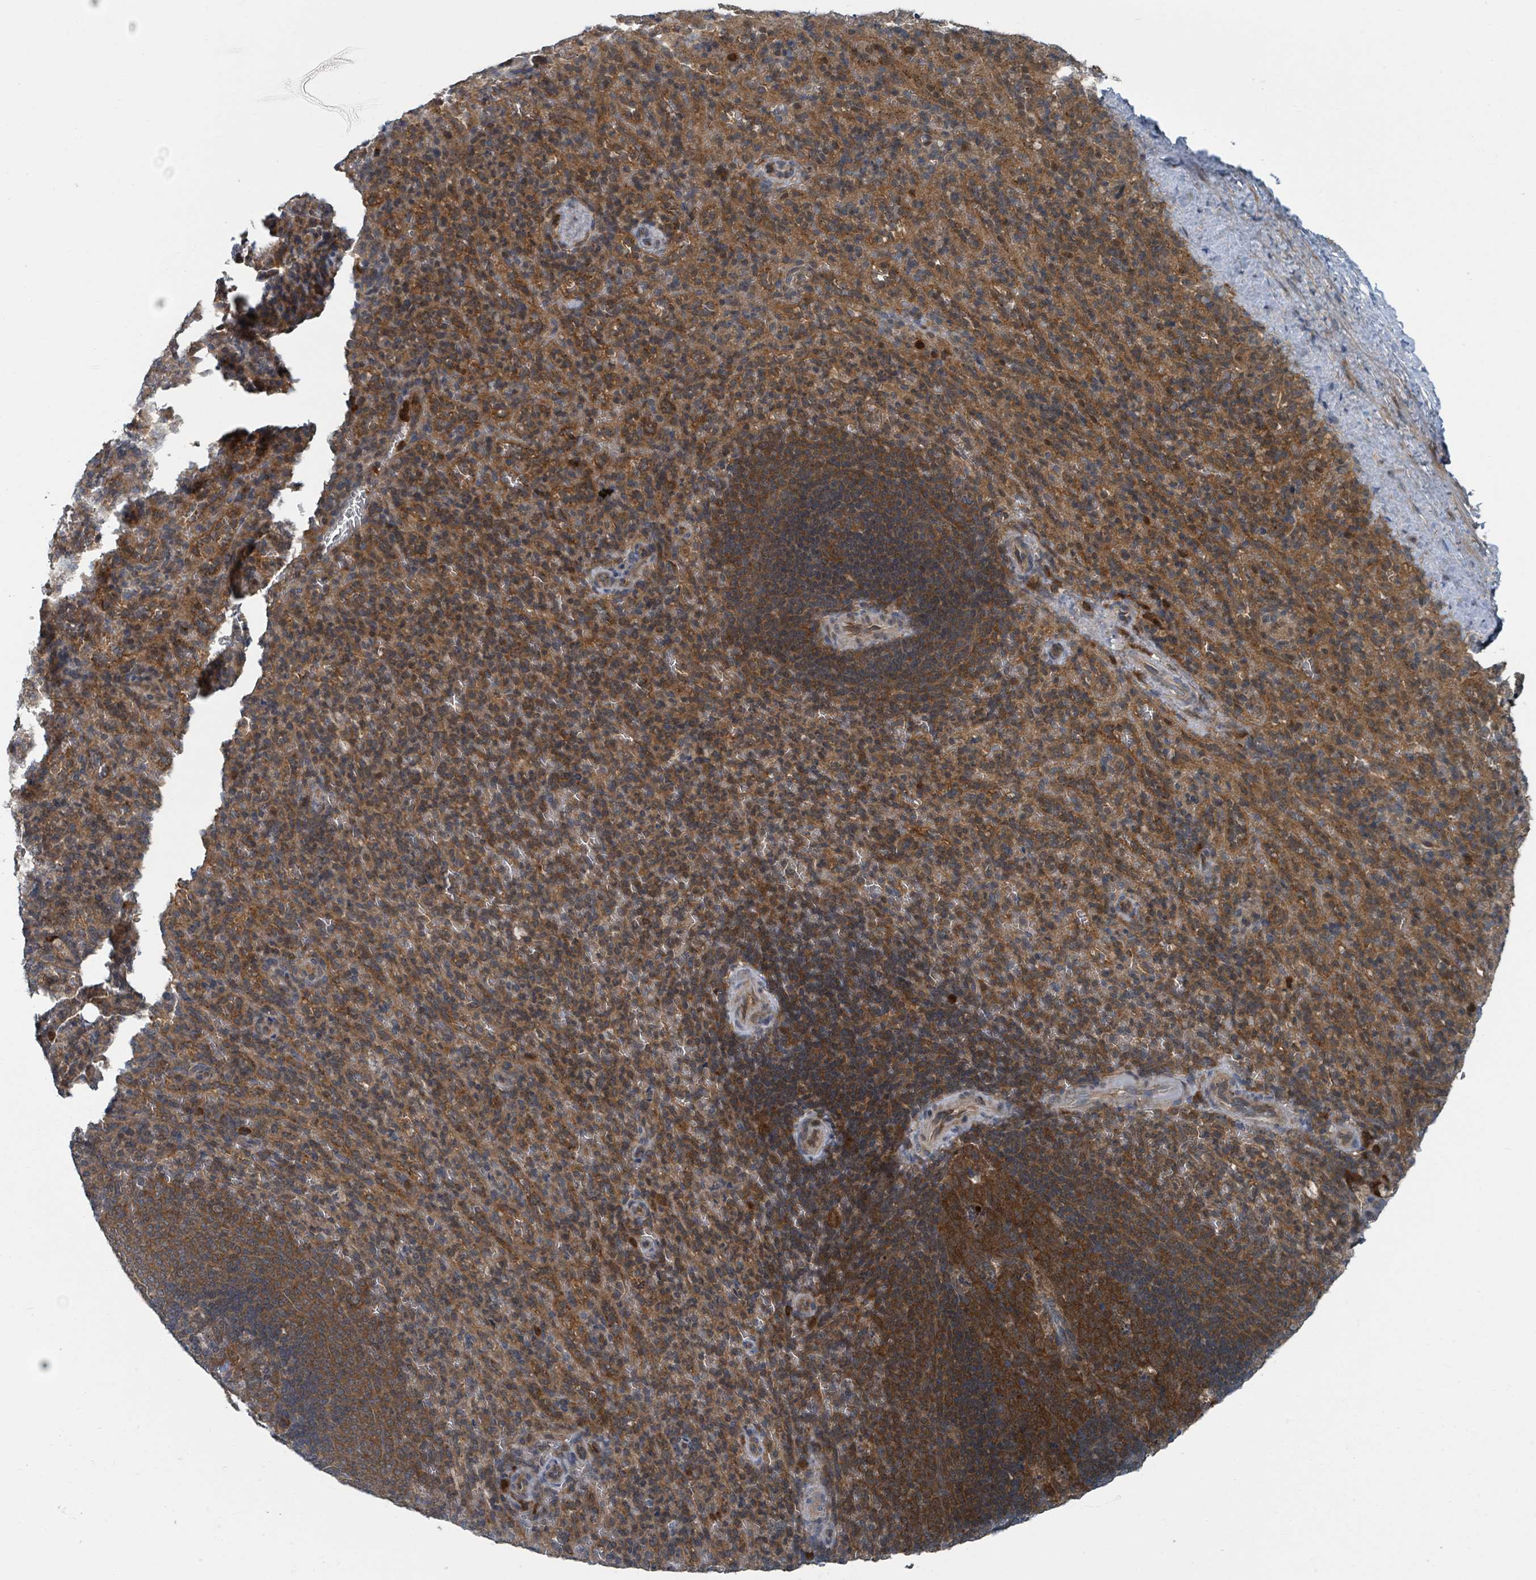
{"staining": {"intensity": "moderate", "quantity": "25%-75%", "location": "cytoplasmic/membranous,nuclear"}, "tissue": "spleen", "cell_type": "Cells in red pulp", "image_type": "normal", "snomed": [{"axis": "morphology", "description": "Normal tissue, NOS"}, {"axis": "topography", "description": "Spleen"}], "caption": "Immunohistochemistry (DAB (3,3'-diaminobenzidine)) staining of benign human spleen exhibits moderate cytoplasmic/membranous,nuclear protein positivity in about 25%-75% of cells in red pulp.", "gene": "GOLGA7B", "patient": {"sex": "female", "age": 21}}